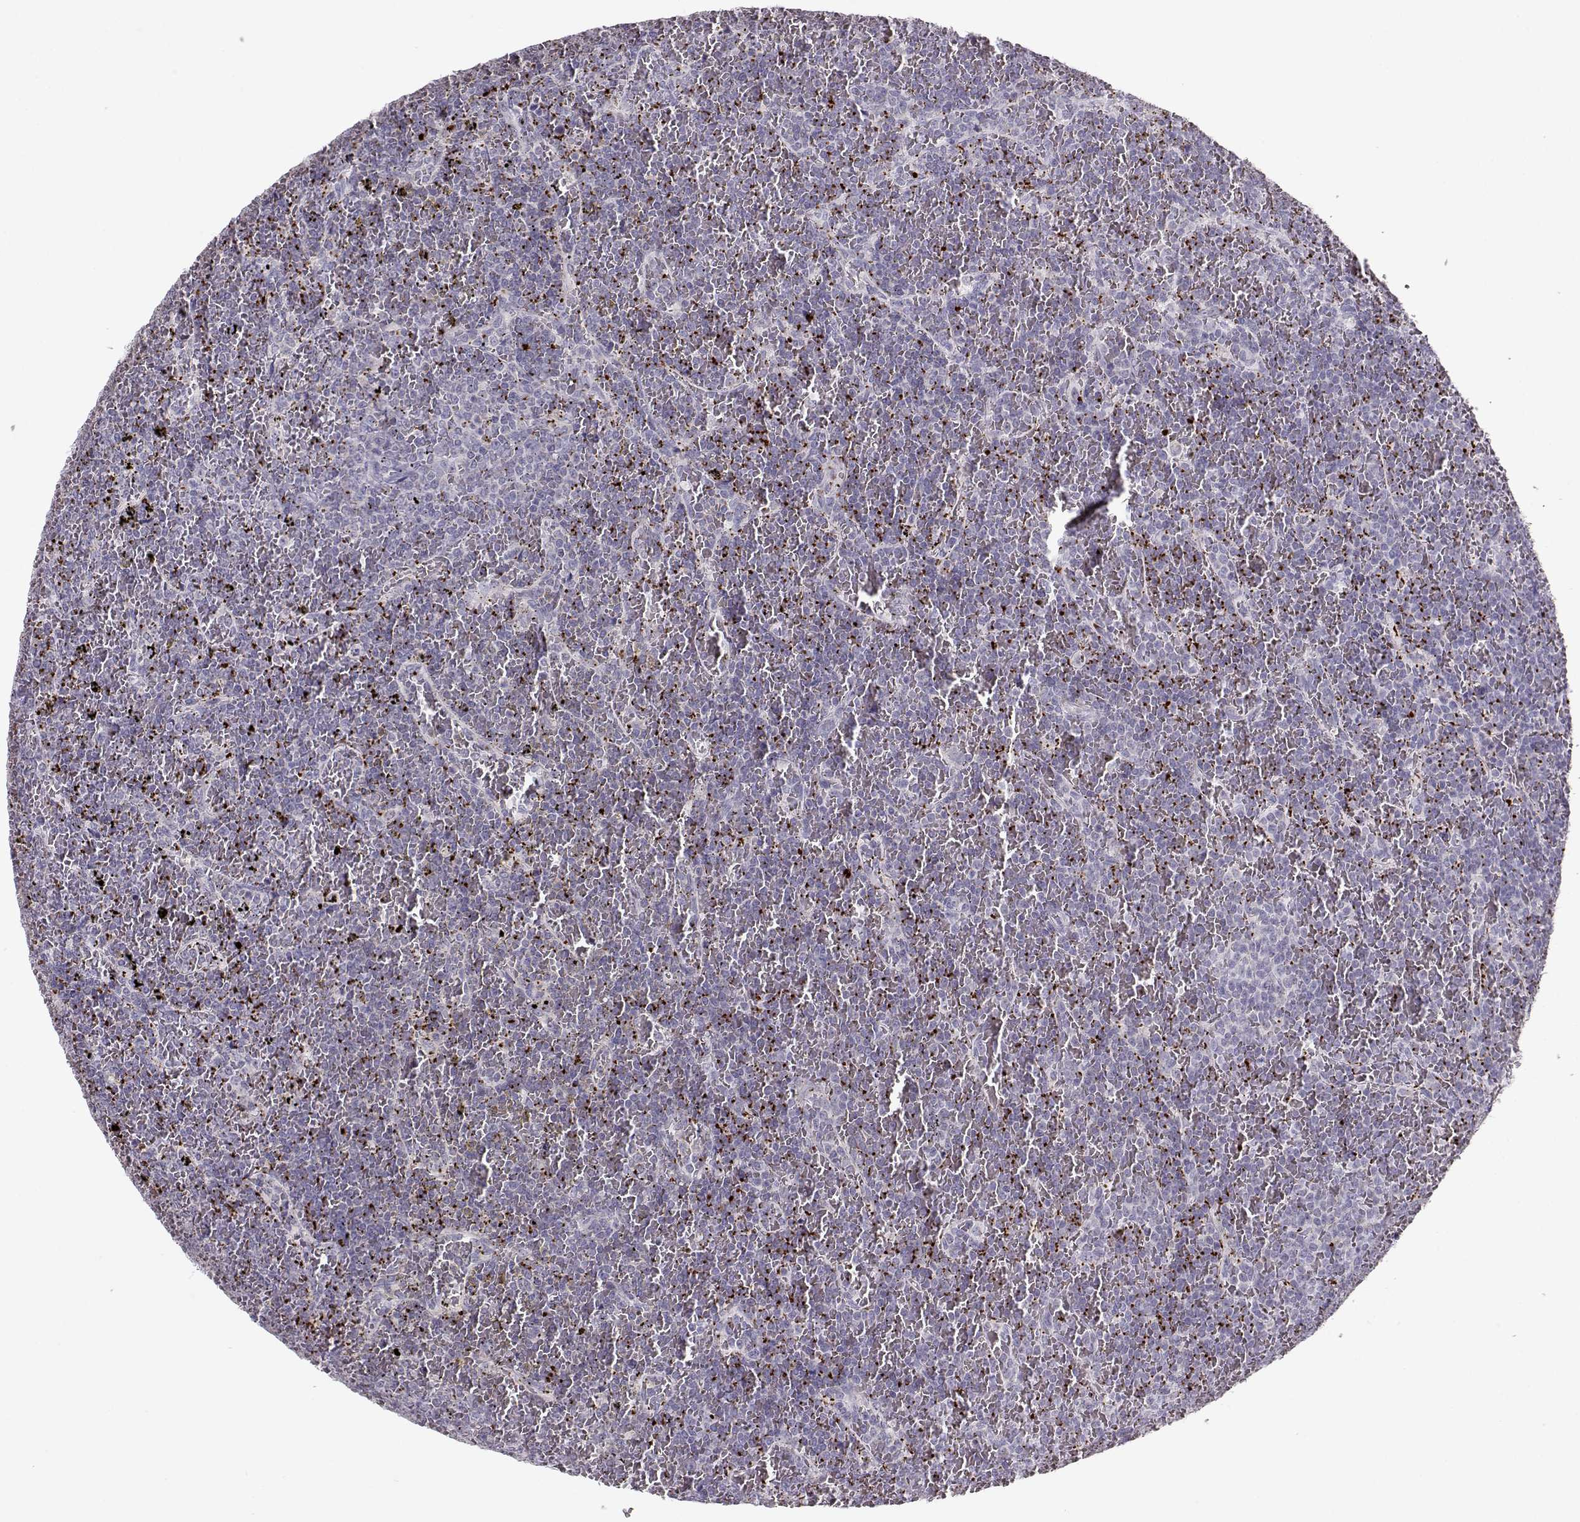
{"staining": {"intensity": "strong", "quantity": "25%-75%", "location": "cytoplasmic/membranous"}, "tissue": "lymphoma", "cell_type": "Tumor cells", "image_type": "cancer", "snomed": [{"axis": "morphology", "description": "Malignant lymphoma, non-Hodgkin's type, Low grade"}, {"axis": "topography", "description": "Spleen"}], "caption": "Immunohistochemical staining of human low-grade malignant lymphoma, non-Hodgkin's type shows high levels of strong cytoplasmic/membranous protein staining in about 25%-75% of tumor cells. Using DAB (brown) and hematoxylin (blue) stains, captured at high magnification using brightfield microscopy.", "gene": "KLF17", "patient": {"sex": "female", "age": 77}}